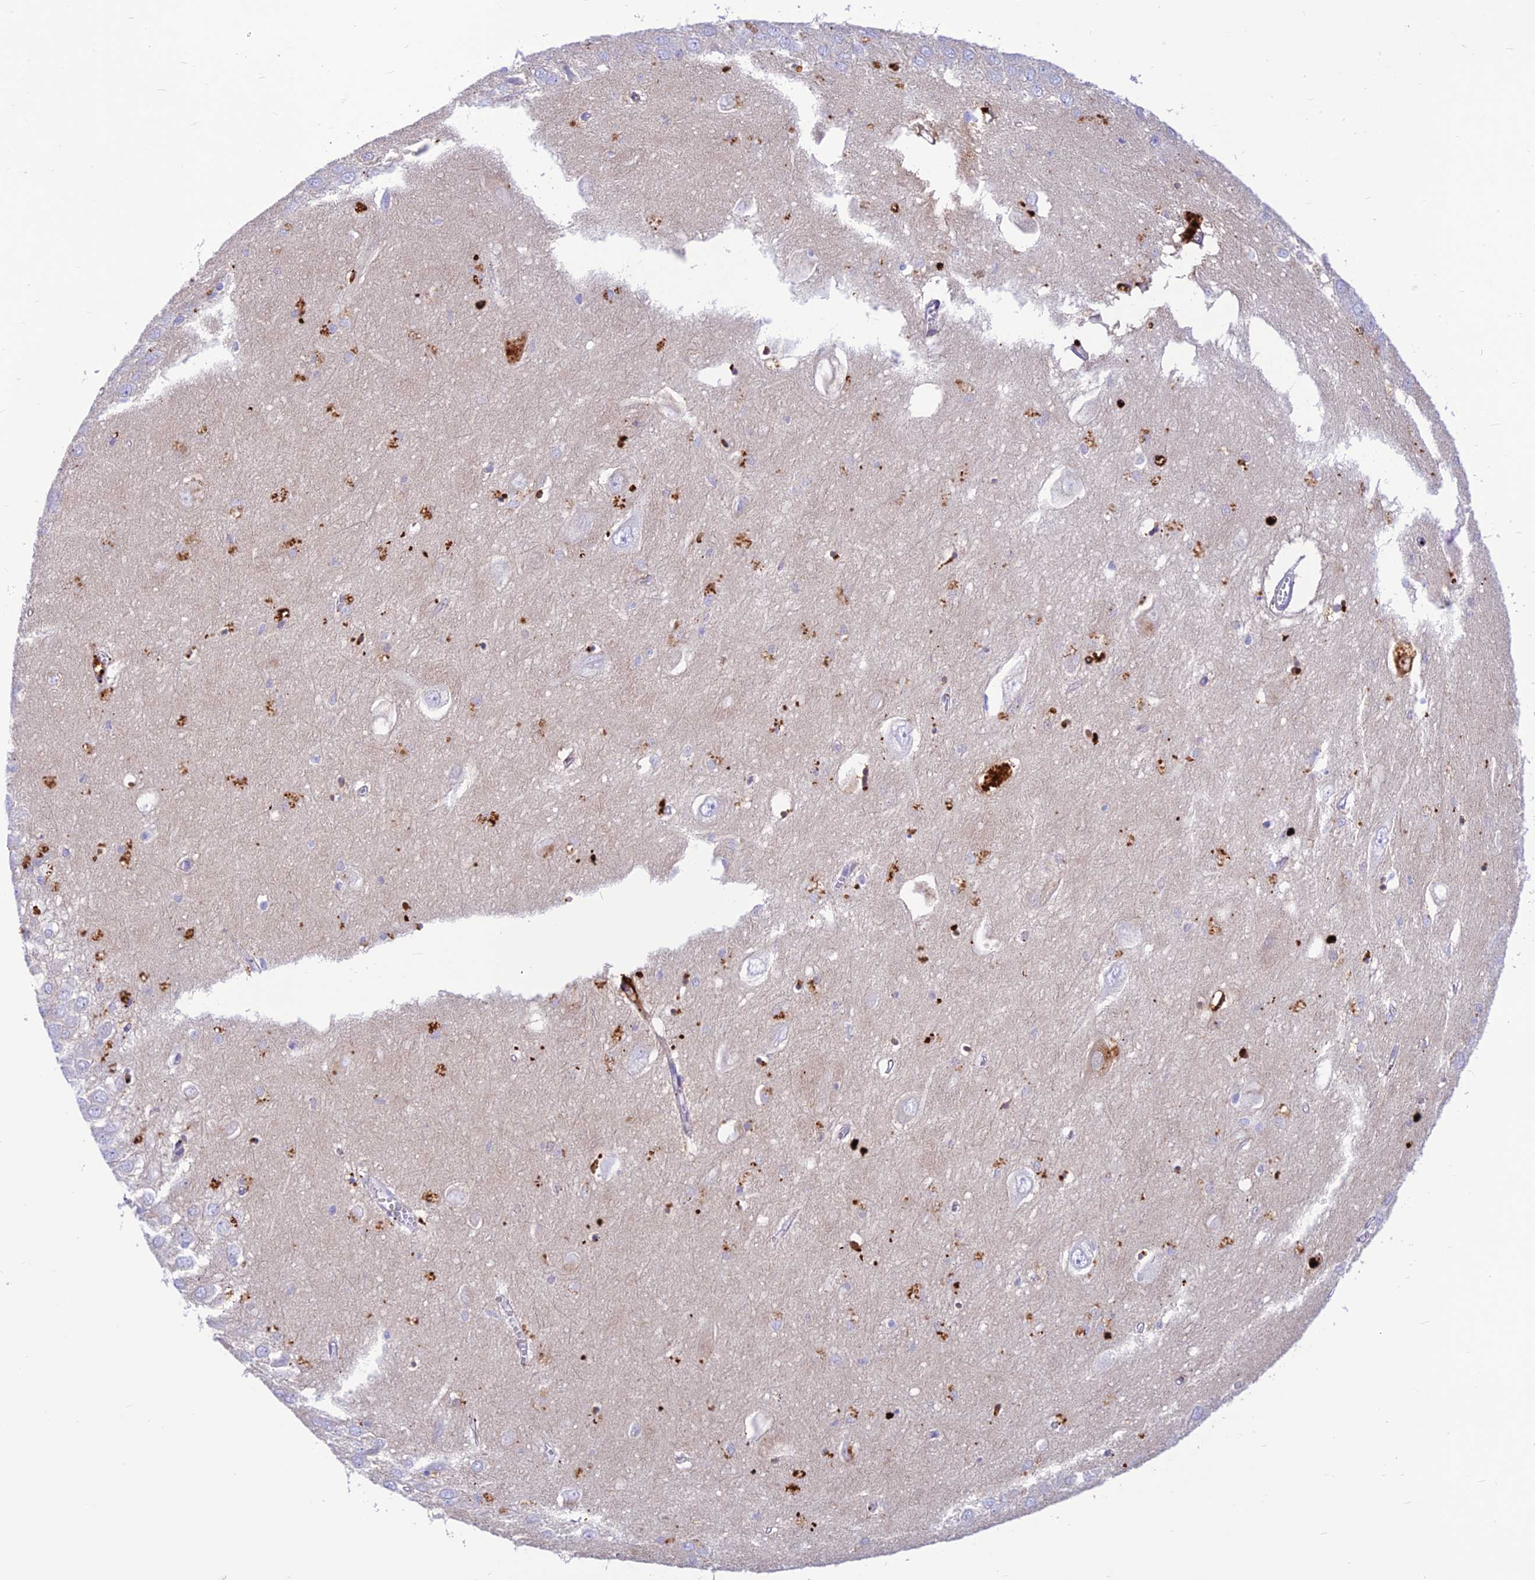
{"staining": {"intensity": "negative", "quantity": "none", "location": "none"}, "tissue": "hippocampus", "cell_type": "Glial cells", "image_type": "normal", "snomed": [{"axis": "morphology", "description": "Normal tissue, NOS"}, {"axis": "topography", "description": "Hippocampus"}], "caption": "IHC histopathology image of unremarkable human hippocampus stained for a protein (brown), which reveals no expression in glial cells.", "gene": "PRNP", "patient": {"sex": "female", "age": 64}}